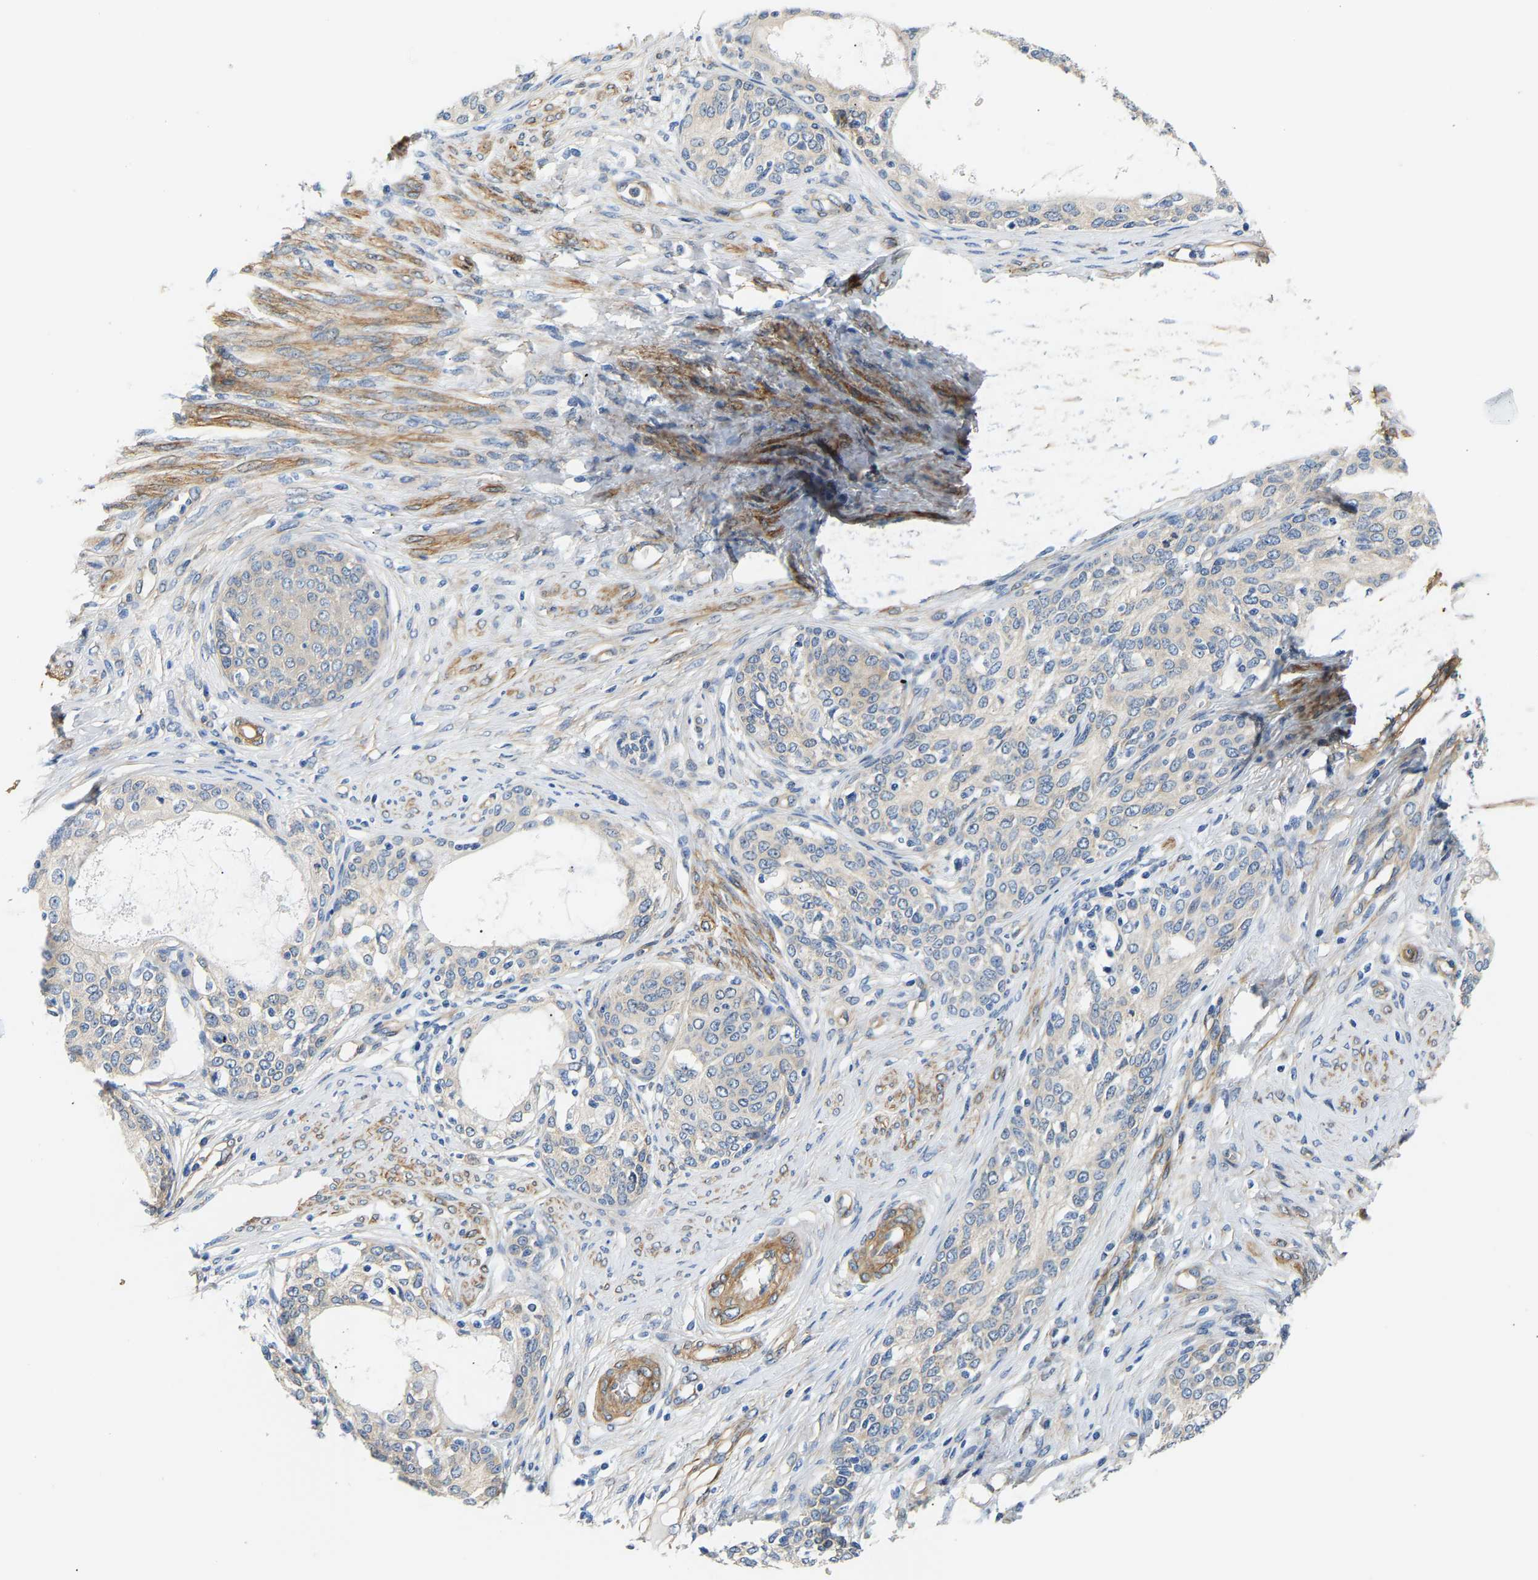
{"staining": {"intensity": "negative", "quantity": "none", "location": "none"}, "tissue": "cervical cancer", "cell_type": "Tumor cells", "image_type": "cancer", "snomed": [{"axis": "morphology", "description": "Squamous cell carcinoma, NOS"}, {"axis": "morphology", "description": "Adenocarcinoma, NOS"}, {"axis": "topography", "description": "Cervix"}], "caption": "IHC micrograph of neoplastic tissue: human cervical cancer stained with DAB (3,3'-diaminobenzidine) demonstrates no significant protein staining in tumor cells.", "gene": "PAWR", "patient": {"sex": "female", "age": 52}}